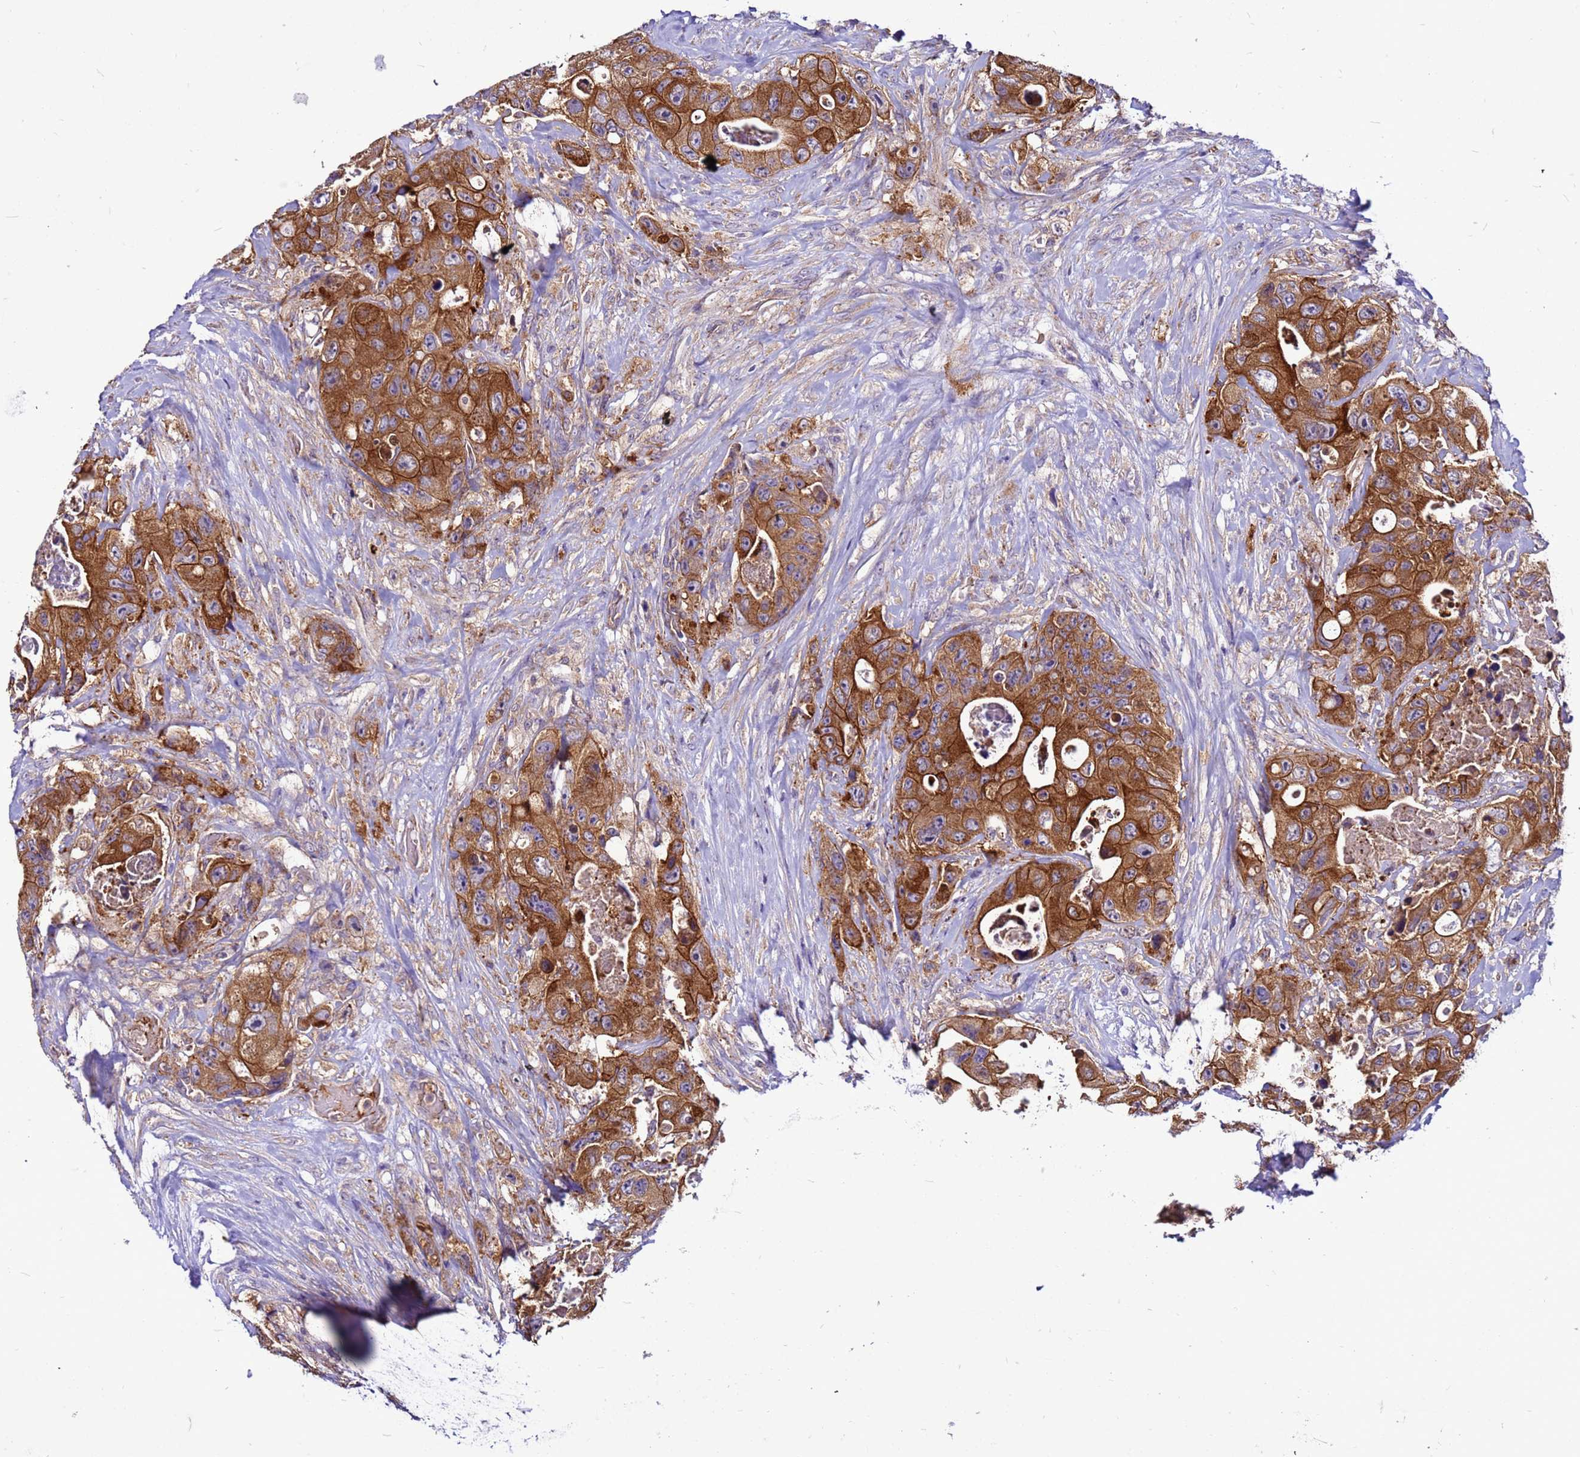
{"staining": {"intensity": "moderate", "quantity": ">75%", "location": "cytoplasmic/membranous"}, "tissue": "colorectal cancer", "cell_type": "Tumor cells", "image_type": "cancer", "snomed": [{"axis": "morphology", "description": "Adenocarcinoma, NOS"}, {"axis": "topography", "description": "Colon"}], "caption": "Colorectal adenocarcinoma stained for a protein (brown) reveals moderate cytoplasmic/membranous positive staining in about >75% of tumor cells.", "gene": "PKD1", "patient": {"sex": "female", "age": 46}}